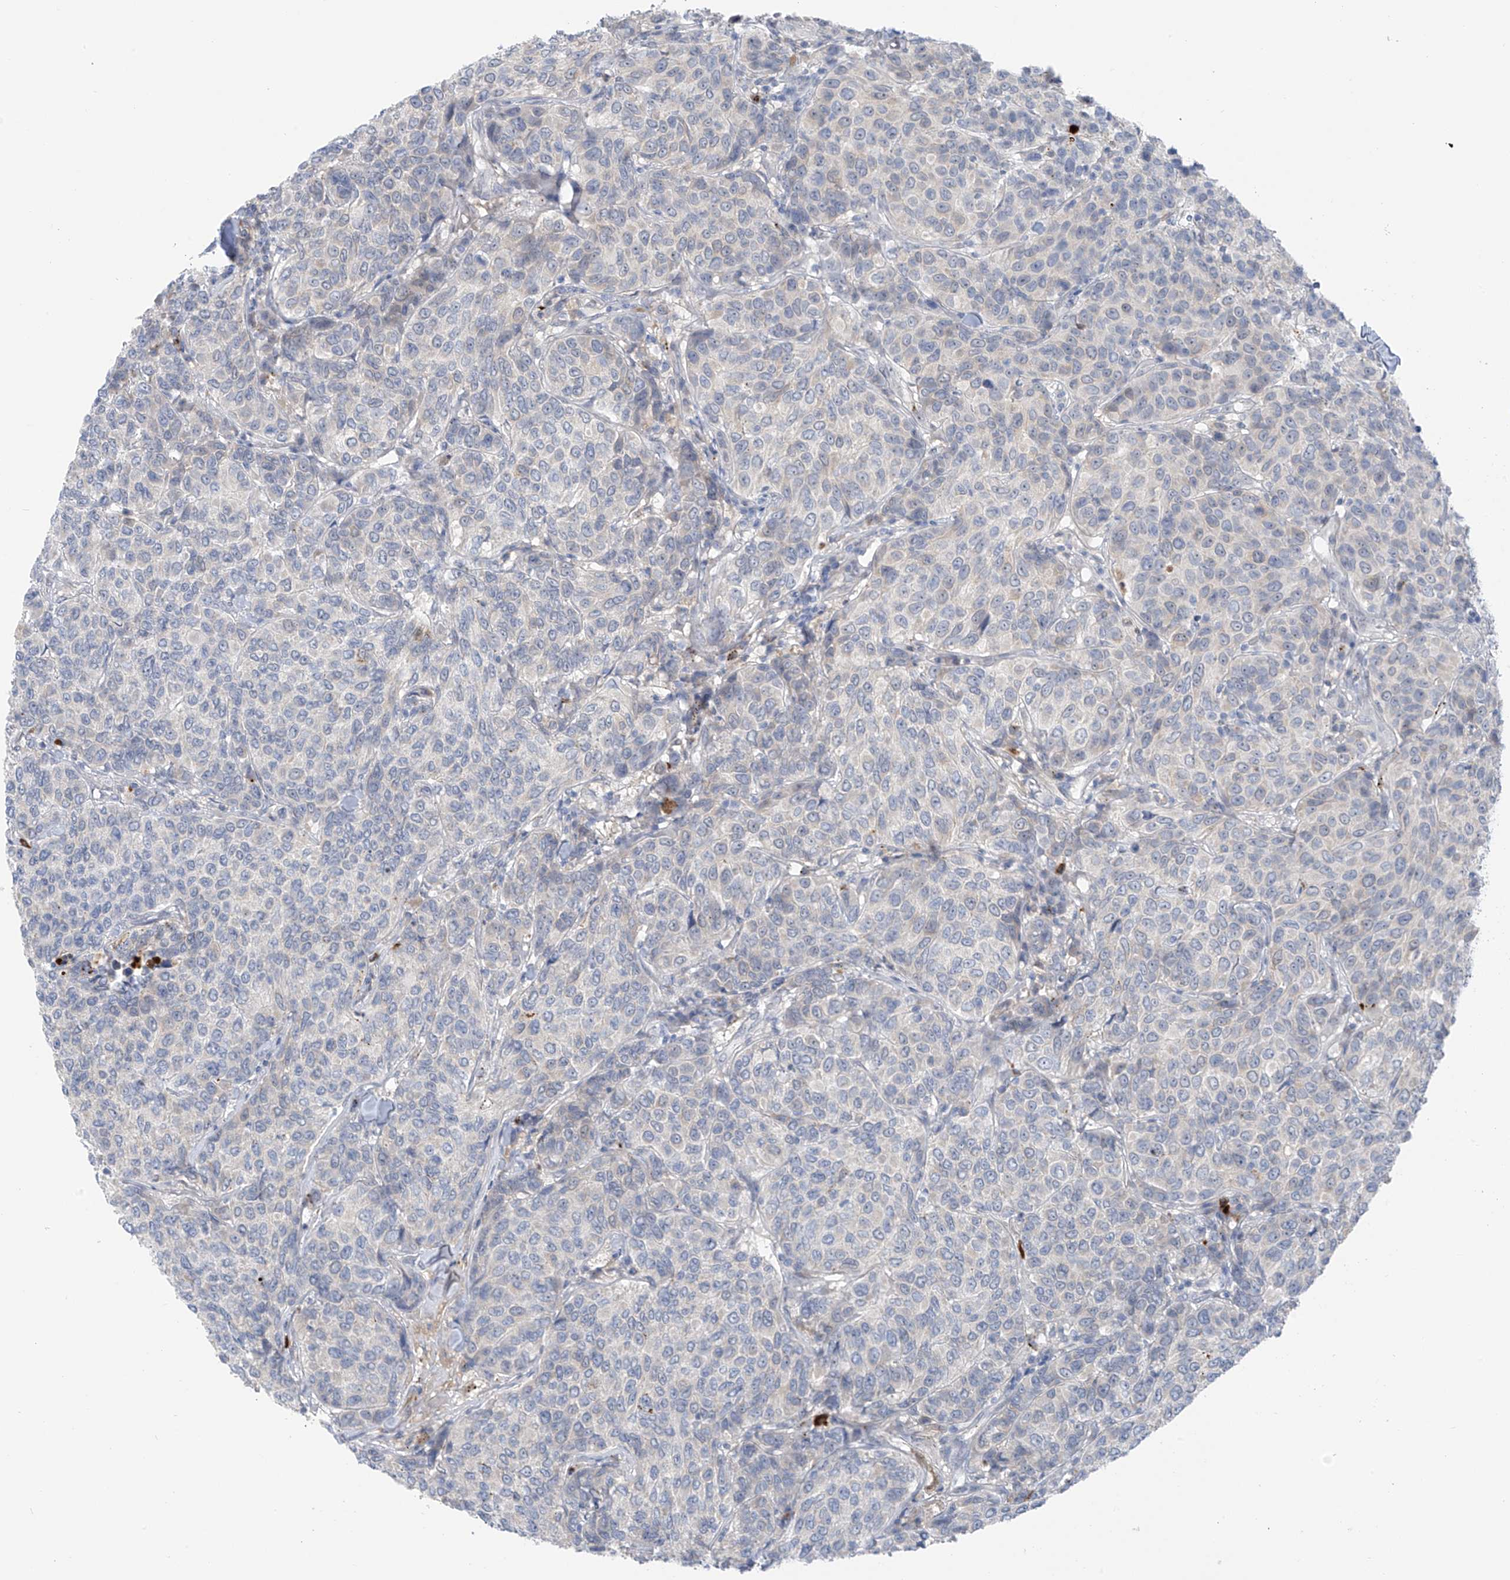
{"staining": {"intensity": "negative", "quantity": "none", "location": "none"}, "tissue": "breast cancer", "cell_type": "Tumor cells", "image_type": "cancer", "snomed": [{"axis": "morphology", "description": "Duct carcinoma"}, {"axis": "topography", "description": "Breast"}], "caption": "Intraductal carcinoma (breast) stained for a protein using immunohistochemistry (IHC) demonstrates no positivity tumor cells.", "gene": "ZNF793", "patient": {"sex": "female", "age": 55}}